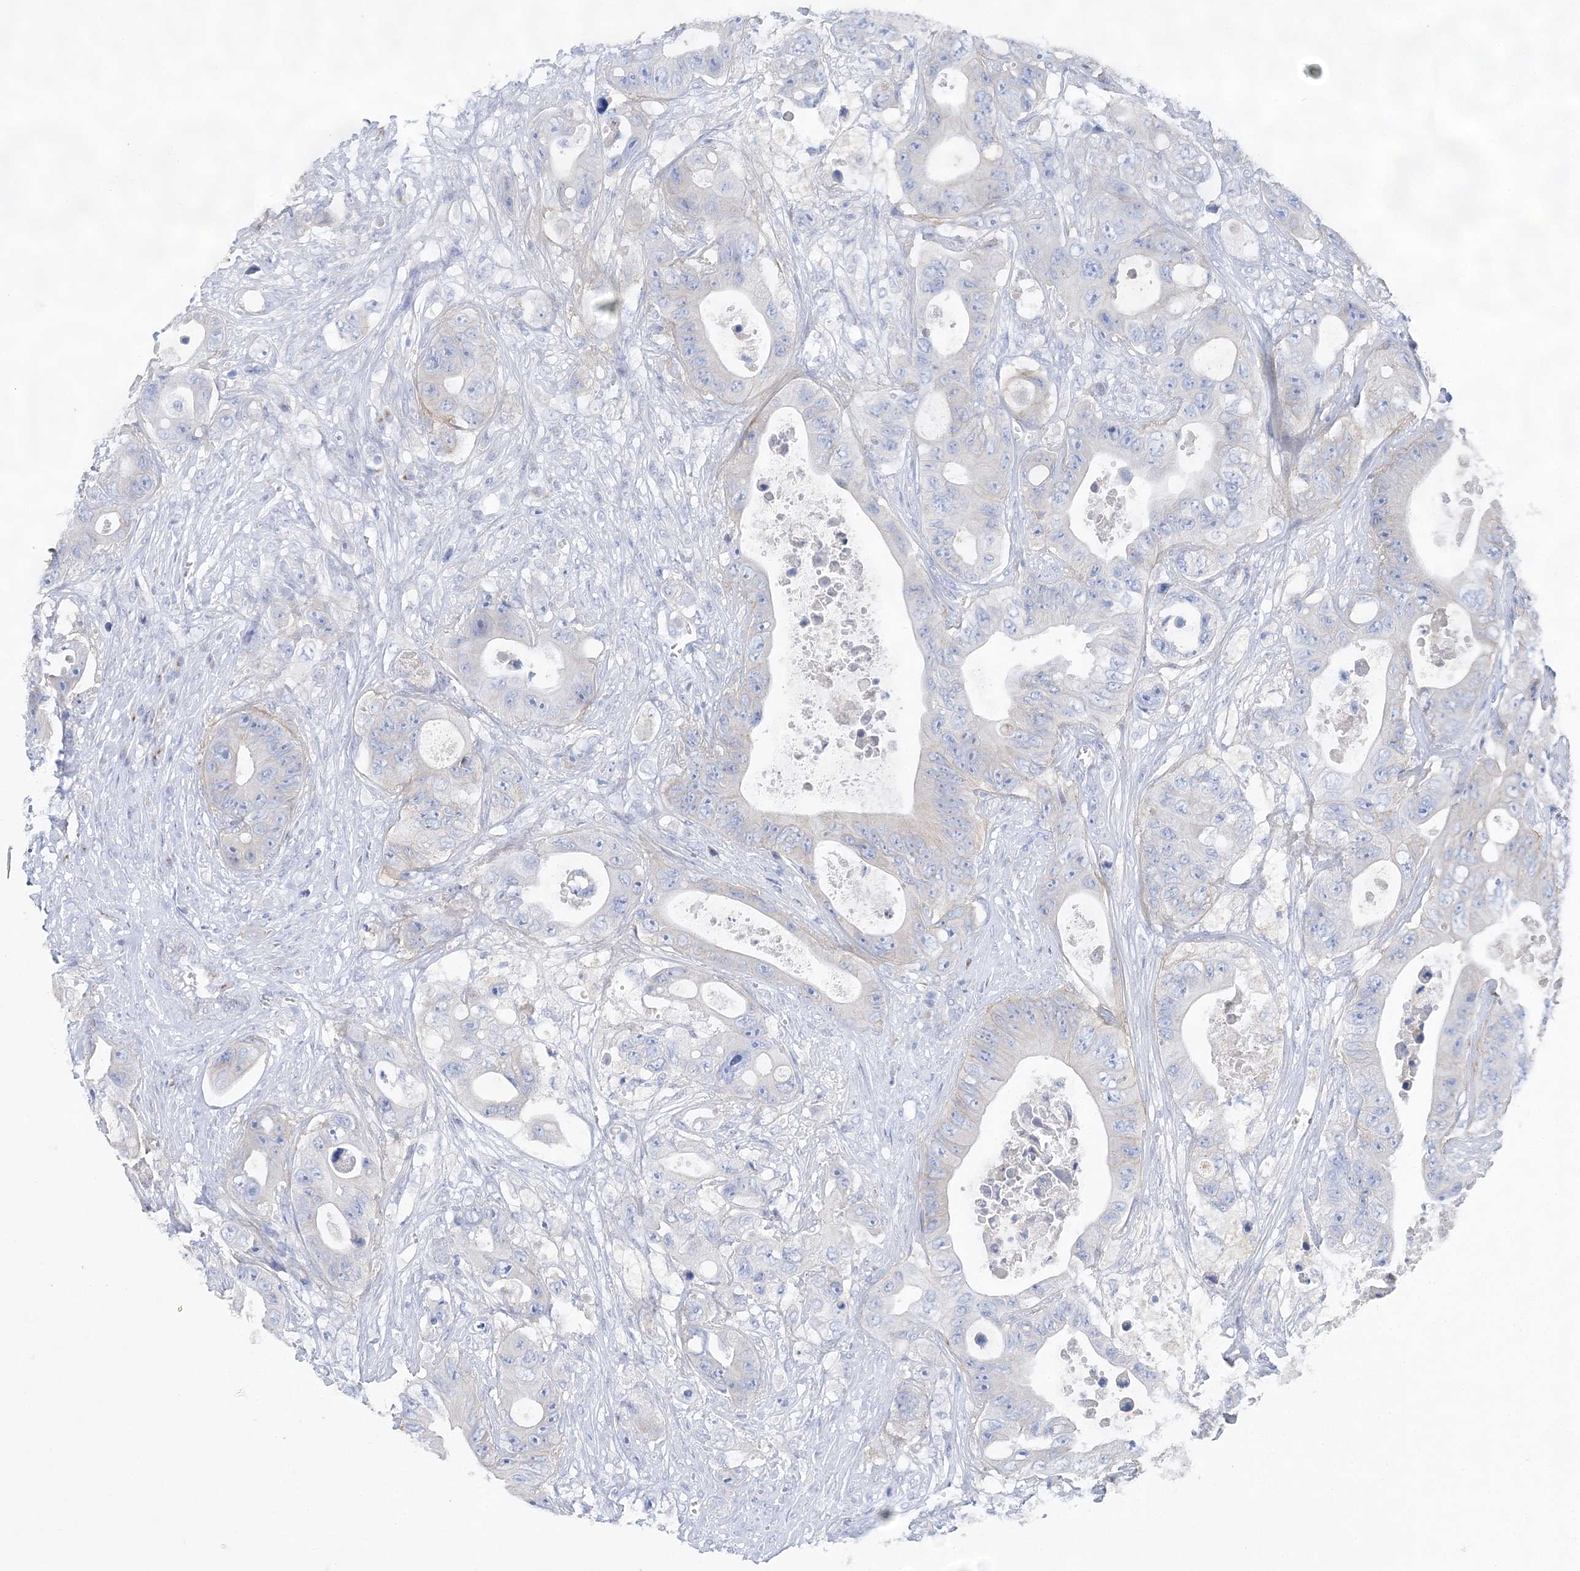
{"staining": {"intensity": "negative", "quantity": "none", "location": "none"}, "tissue": "colorectal cancer", "cell_type": "Tumor cells", "image_type": "cancer", "snomed": [{"axis": "morphology", "description": "Adenocarcinoma, NOS"}, {"axis": "topography", "description": "Colon"}], "caption": "DAB immunohistochemical staining of human colorectal adenocarcinoma shows no significant expression in tumor cells.", "gene": "SLC5A6", "patient": {"sex": "female", "age": 46}}